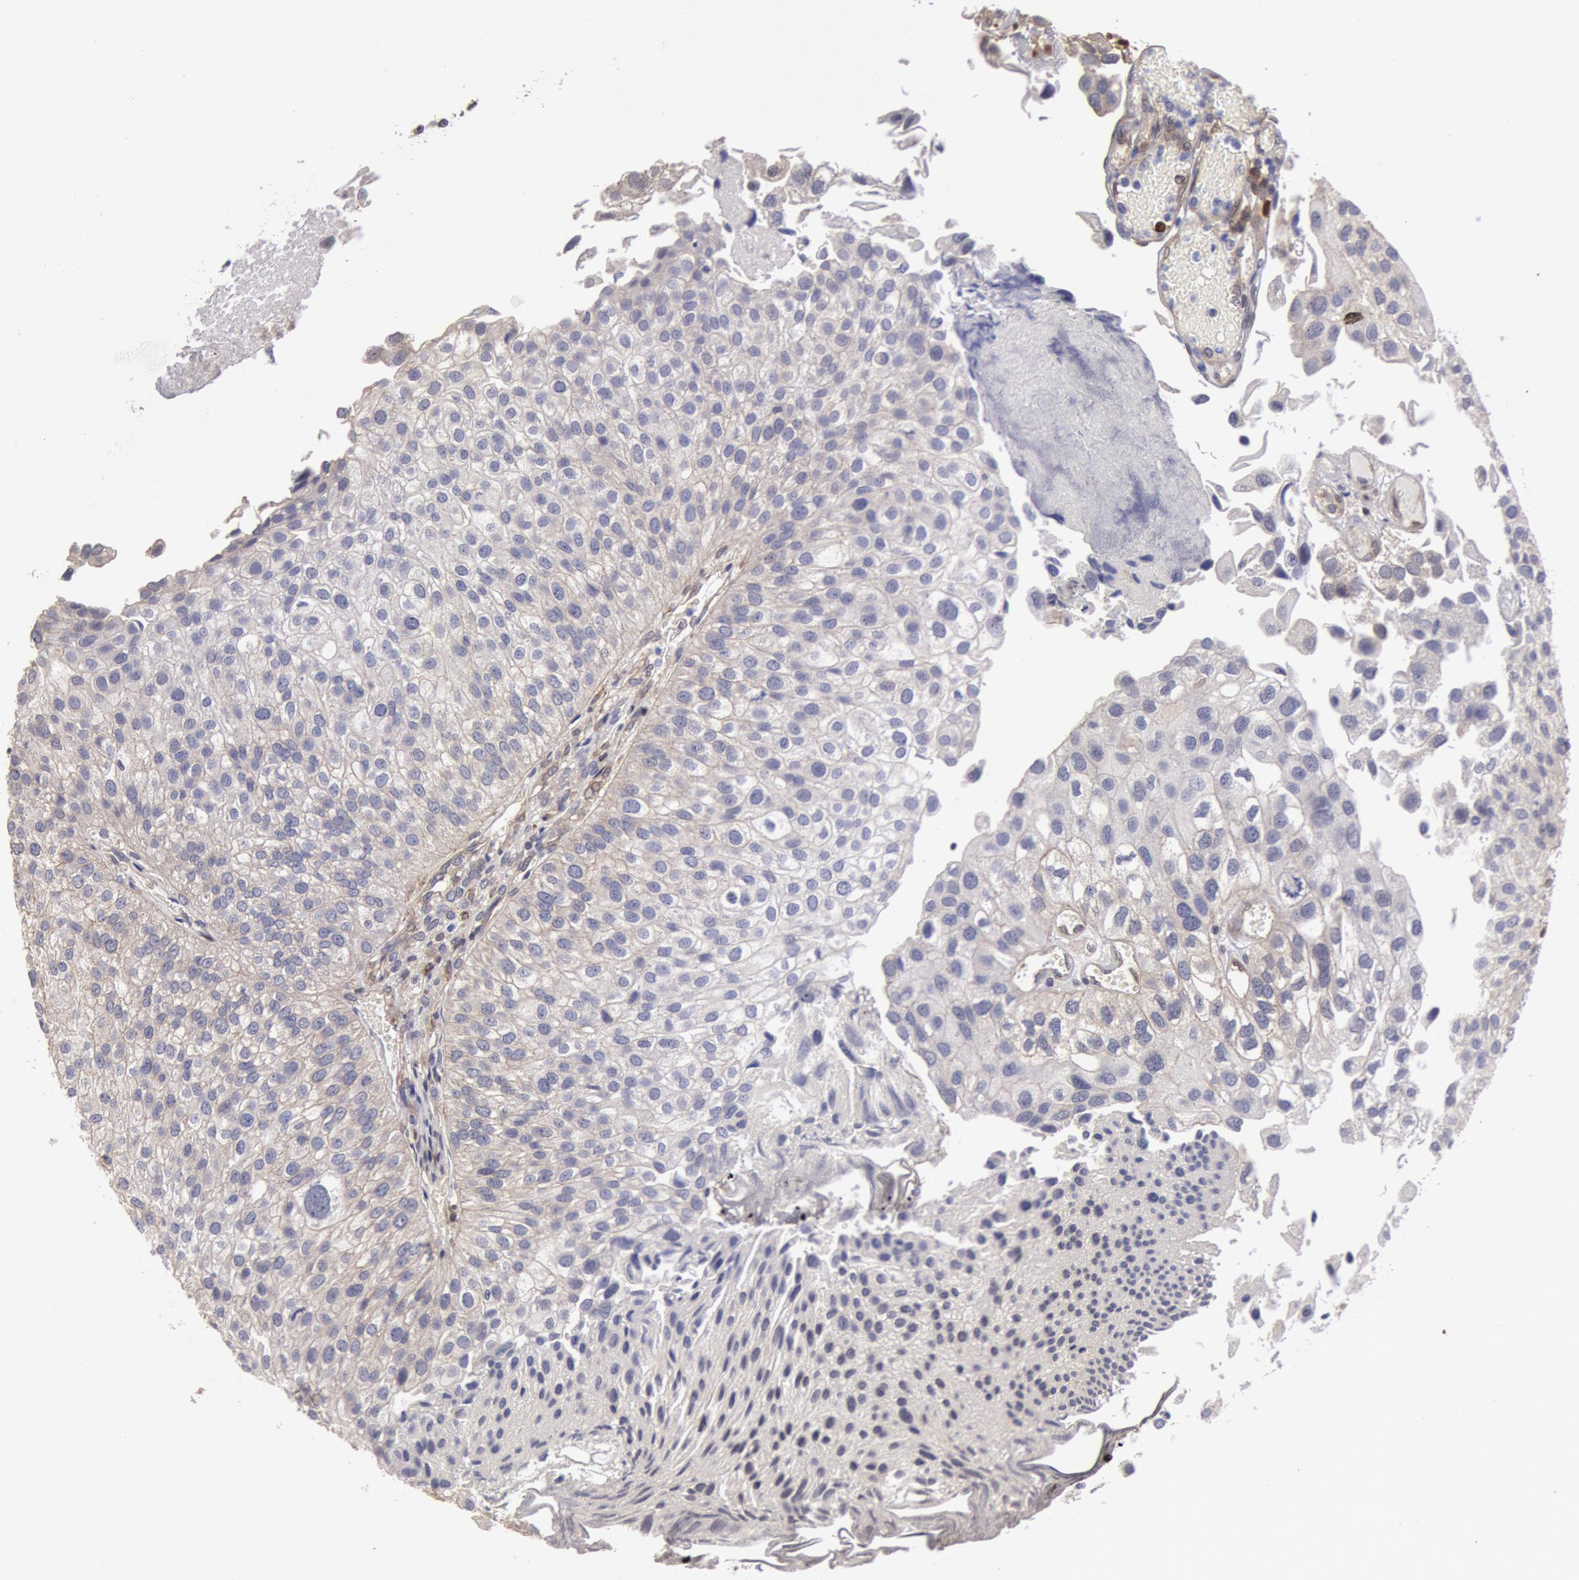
{"staining": {"intensity": "negative", "quantity": "none", "location": "none"}, "tissue": "urothelial cancer", "cell_type": "Tumor cells", "image_type": "cancer", "snomed": [{"axis": "morphology", "description": "Urothelial carcinoma, Low grade"}, {"axis": "topography", "description": "Urinary bladder"}], "caption": "Urothelial carcinoma (low-grade) was stained to show a protein in brown. There is no significant expression in tumor cells.", "gene": "CCDC50", "patient": {"sex": "female", "age": 89}}